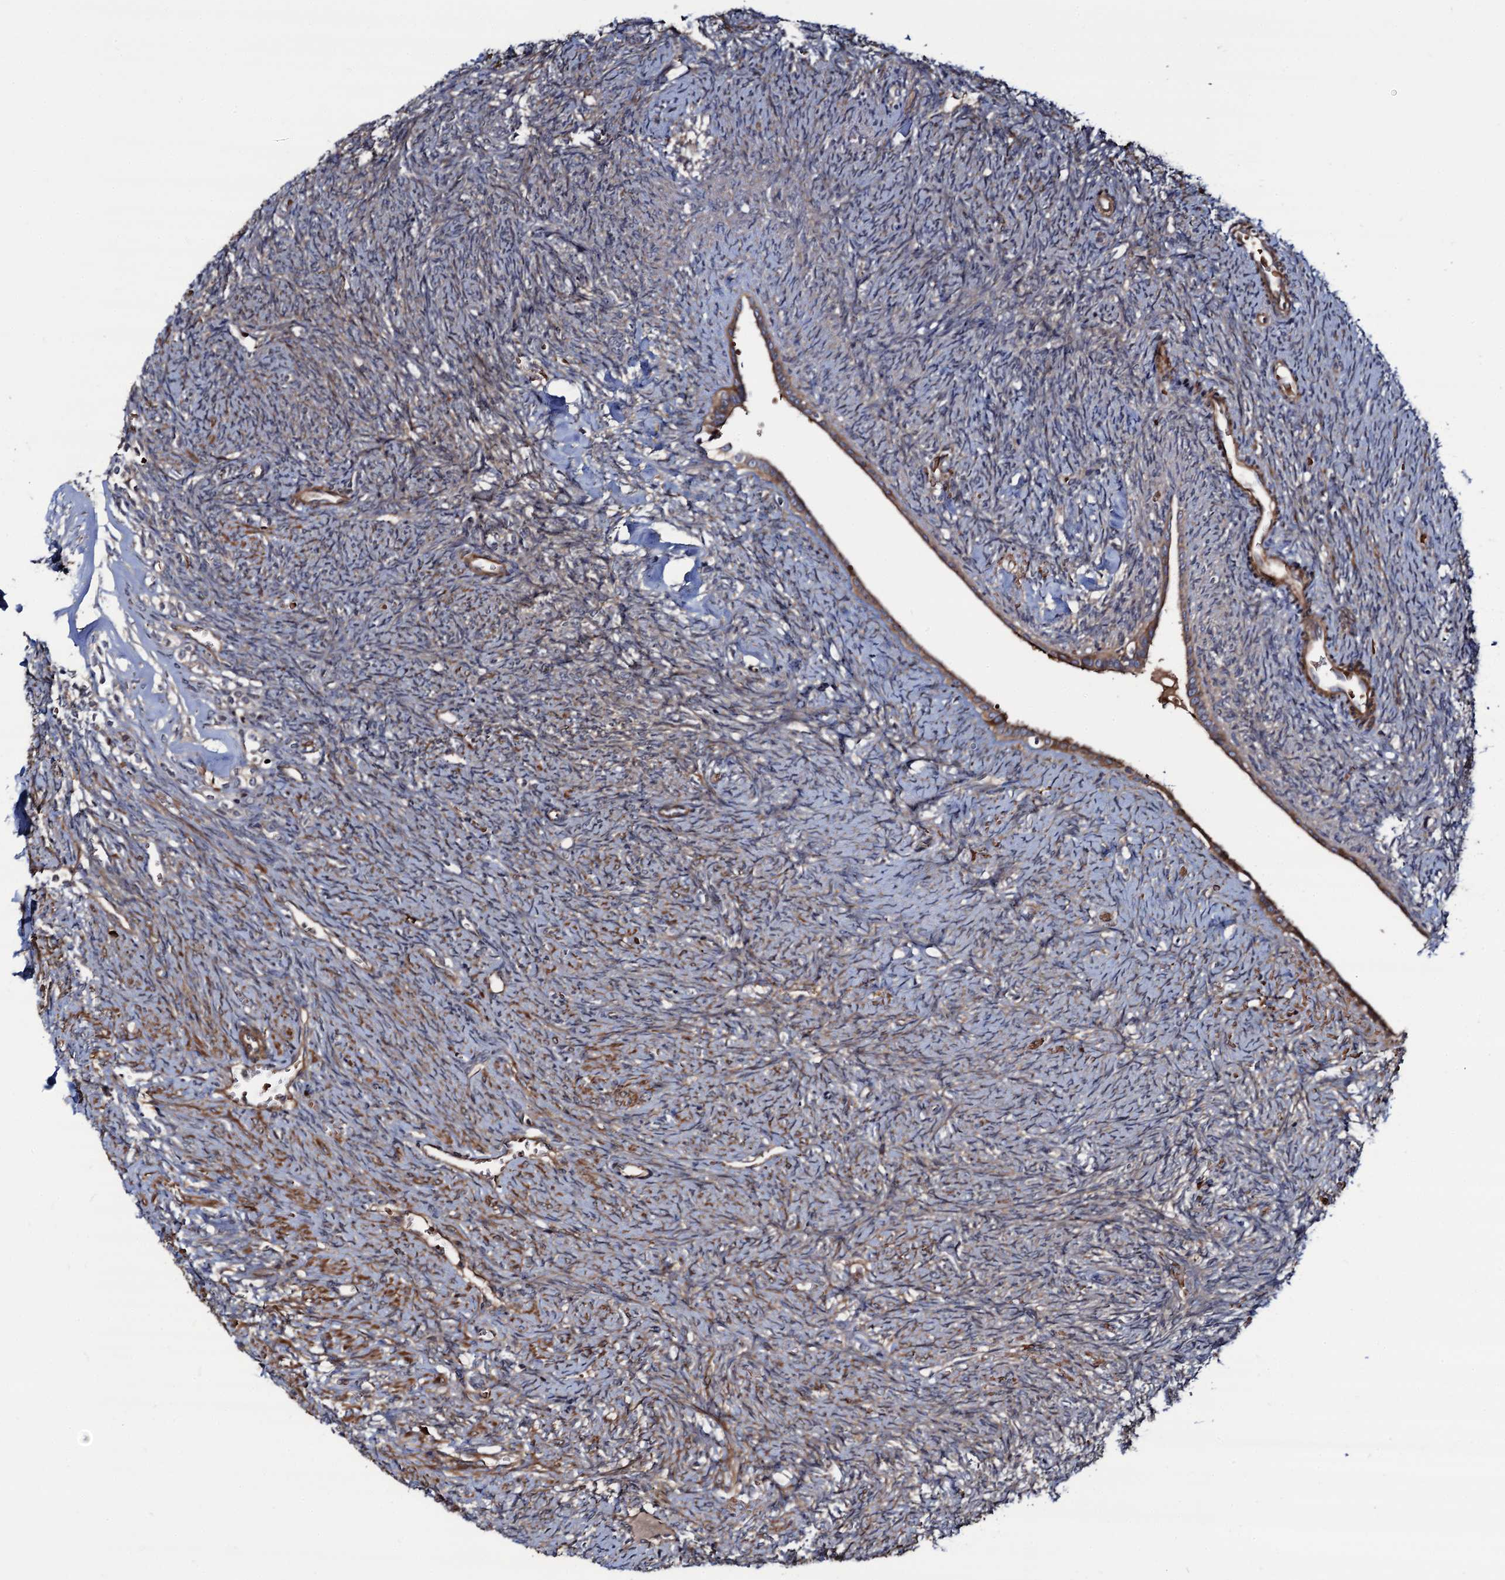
{"staining": {"intensity": "weak", "quantity": "<25%", "location": "cytoplasmic/membranous"}, "tissue": "ovary", "cell_type": "Ovarian stroma cells", "image_type": "normal", "snomed": [{"axis": "morphology", "description": "Normal tissue, NOS"}, {"axis": "topography", "description": "Ovary"}], "caption": "An immunohistochemistry micrograph of normal ovary is shown. There is no staining in ovarian stroma cells of ovary.", "gene": "KXD1", "patient": {"sex": "female", "age": 41}}